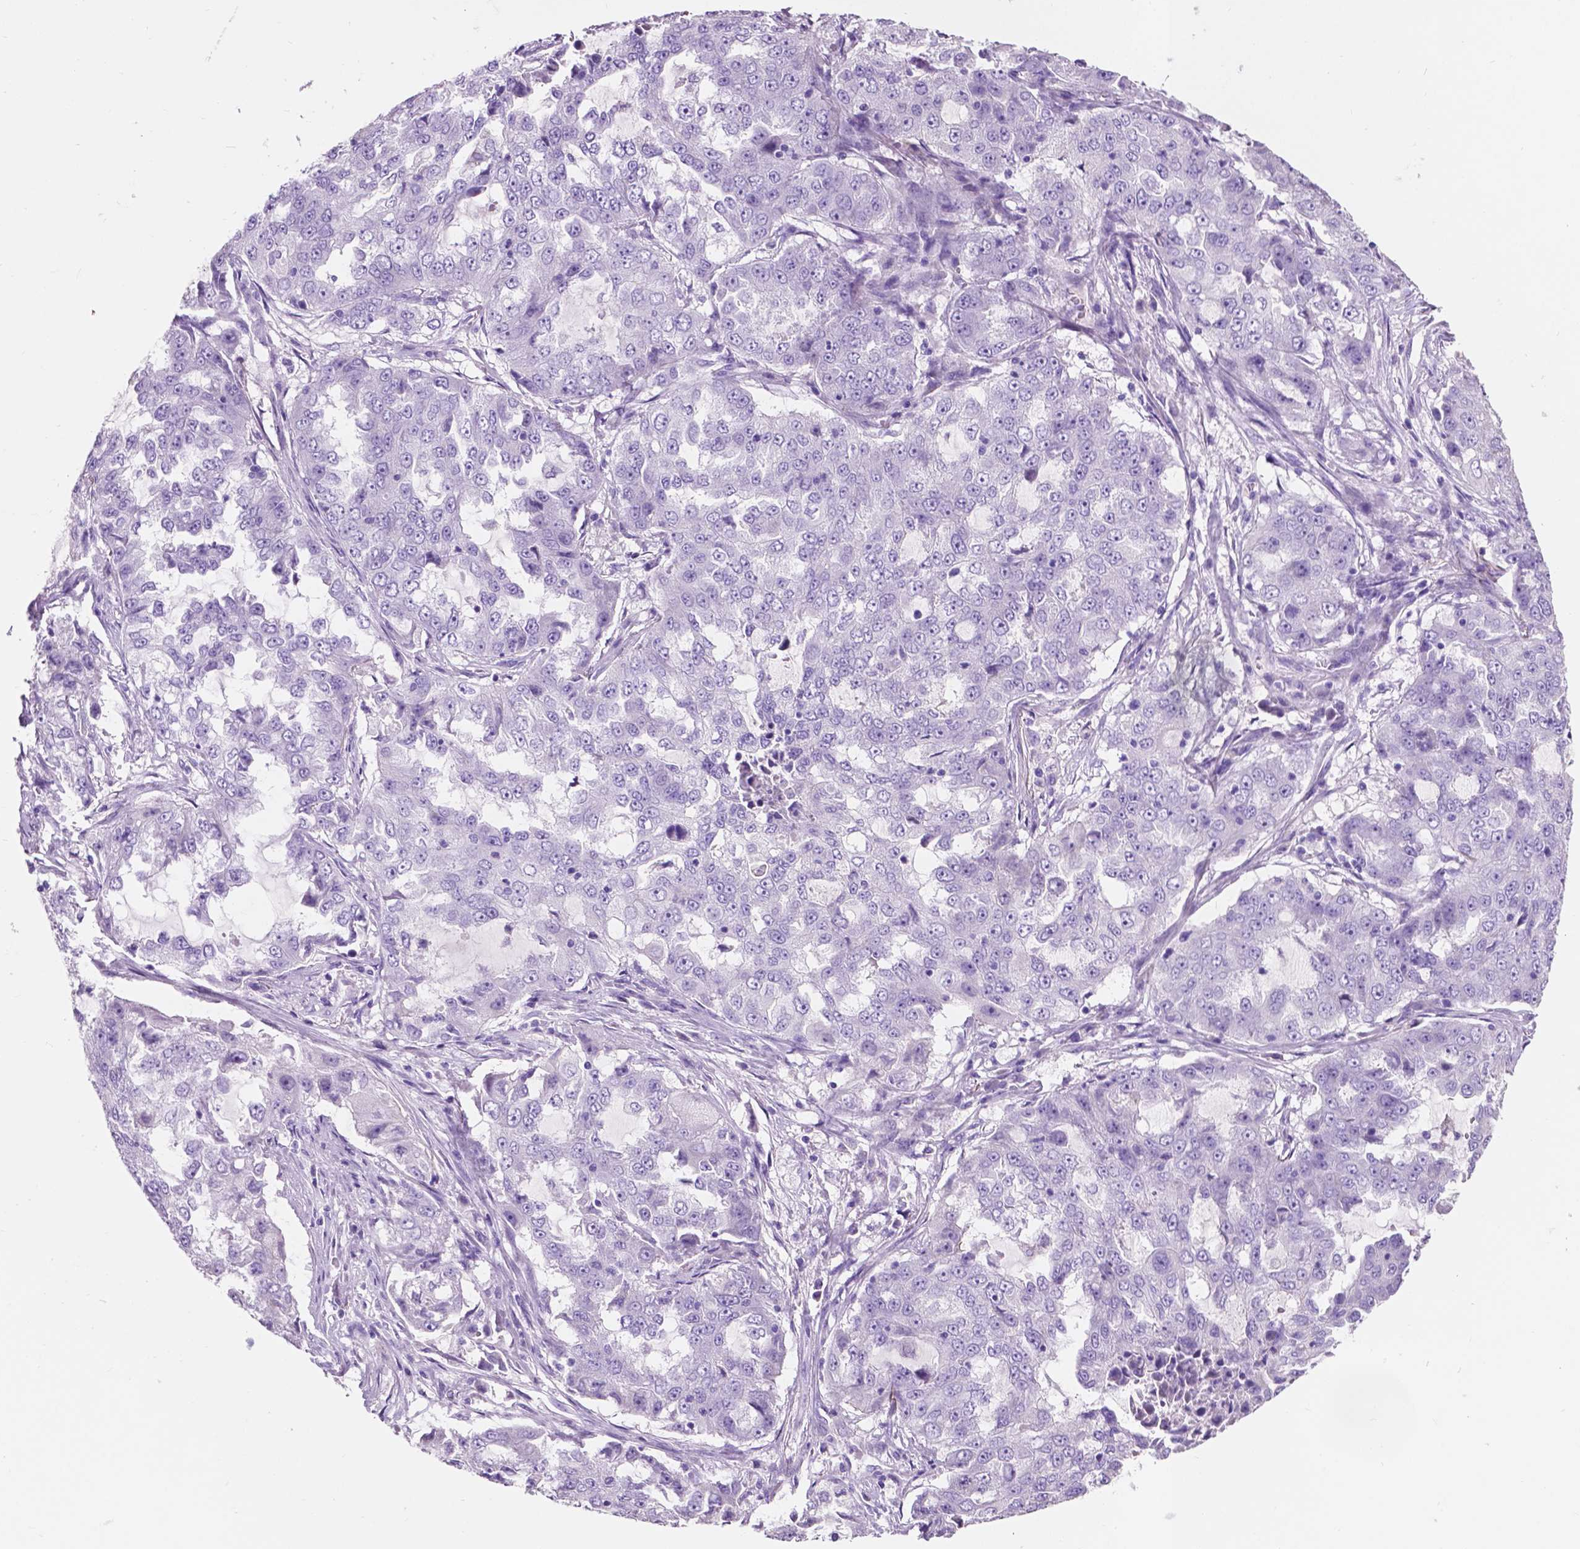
{"staining": {"intensity": "negative", "quantity": "none", "location": "none"}, "tissue": "lung cancer", "cell_type": "Tumor cells", "image_type": "cancer", "snomed": [{"axis": "morphology", "description": "Adenocarcinoma, NOS"}, {"axis": "topography", "description": "Lung"}], "caption": "Tumor cells show no significant protein positivity in adenocarcinoma (lung).", "gene": "CLDN17", "patient": {"sex": "female", "age": 61}}